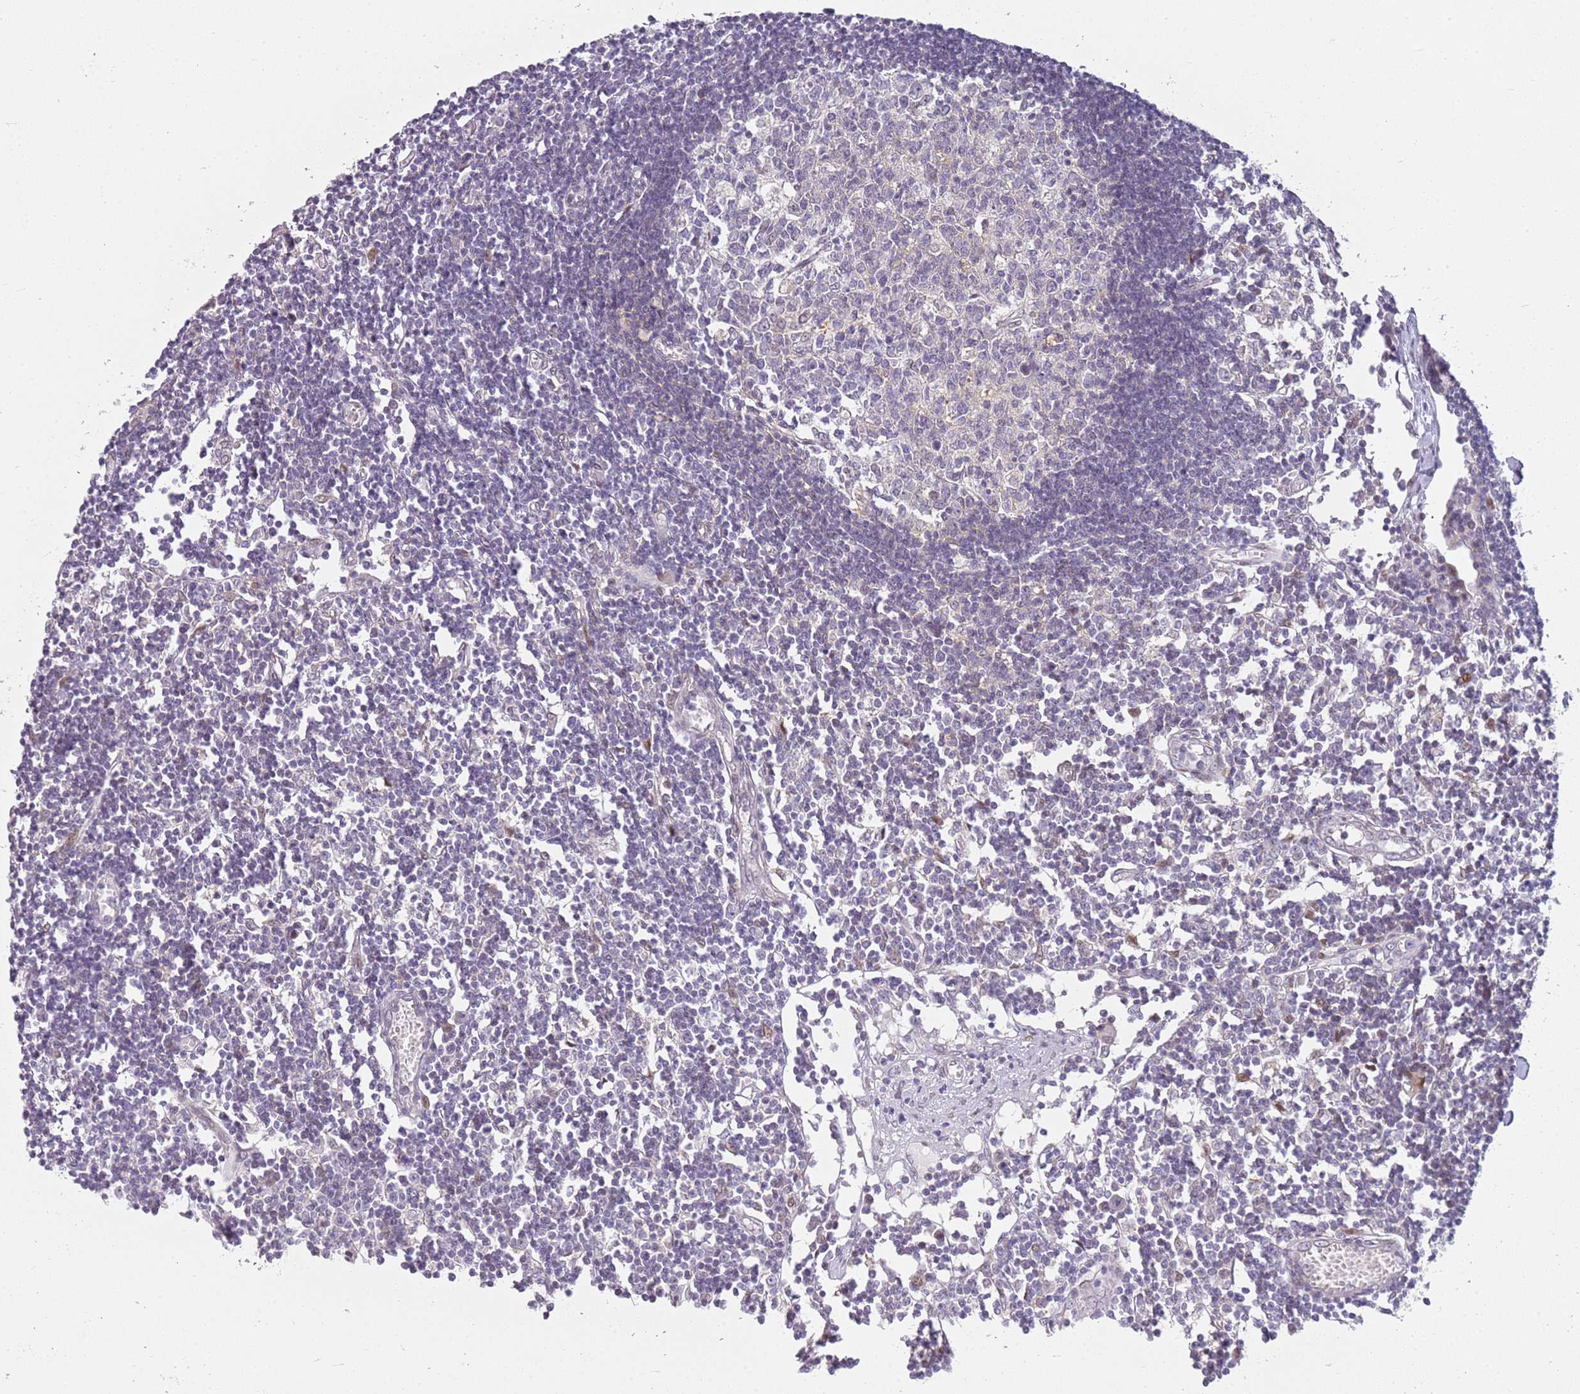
{"staining": {"intensity": "negative", "quantity": "none", "location": "none"}, "tissue": "lymph node", "cell_type": "Germinal center cells", "image_type": "normal", "snomed": [{"axis": "morphology", "description": "Normal tissue, NOS"}, {"axis": "topography", "description": "Lymph node"}], "caption": "Immunohistochemical staining of unremarkable lymph node exhibits no significant expression in germinal center cells.", "gene": "DEFB116", "patient": {"sex": "female", "age": 11}}